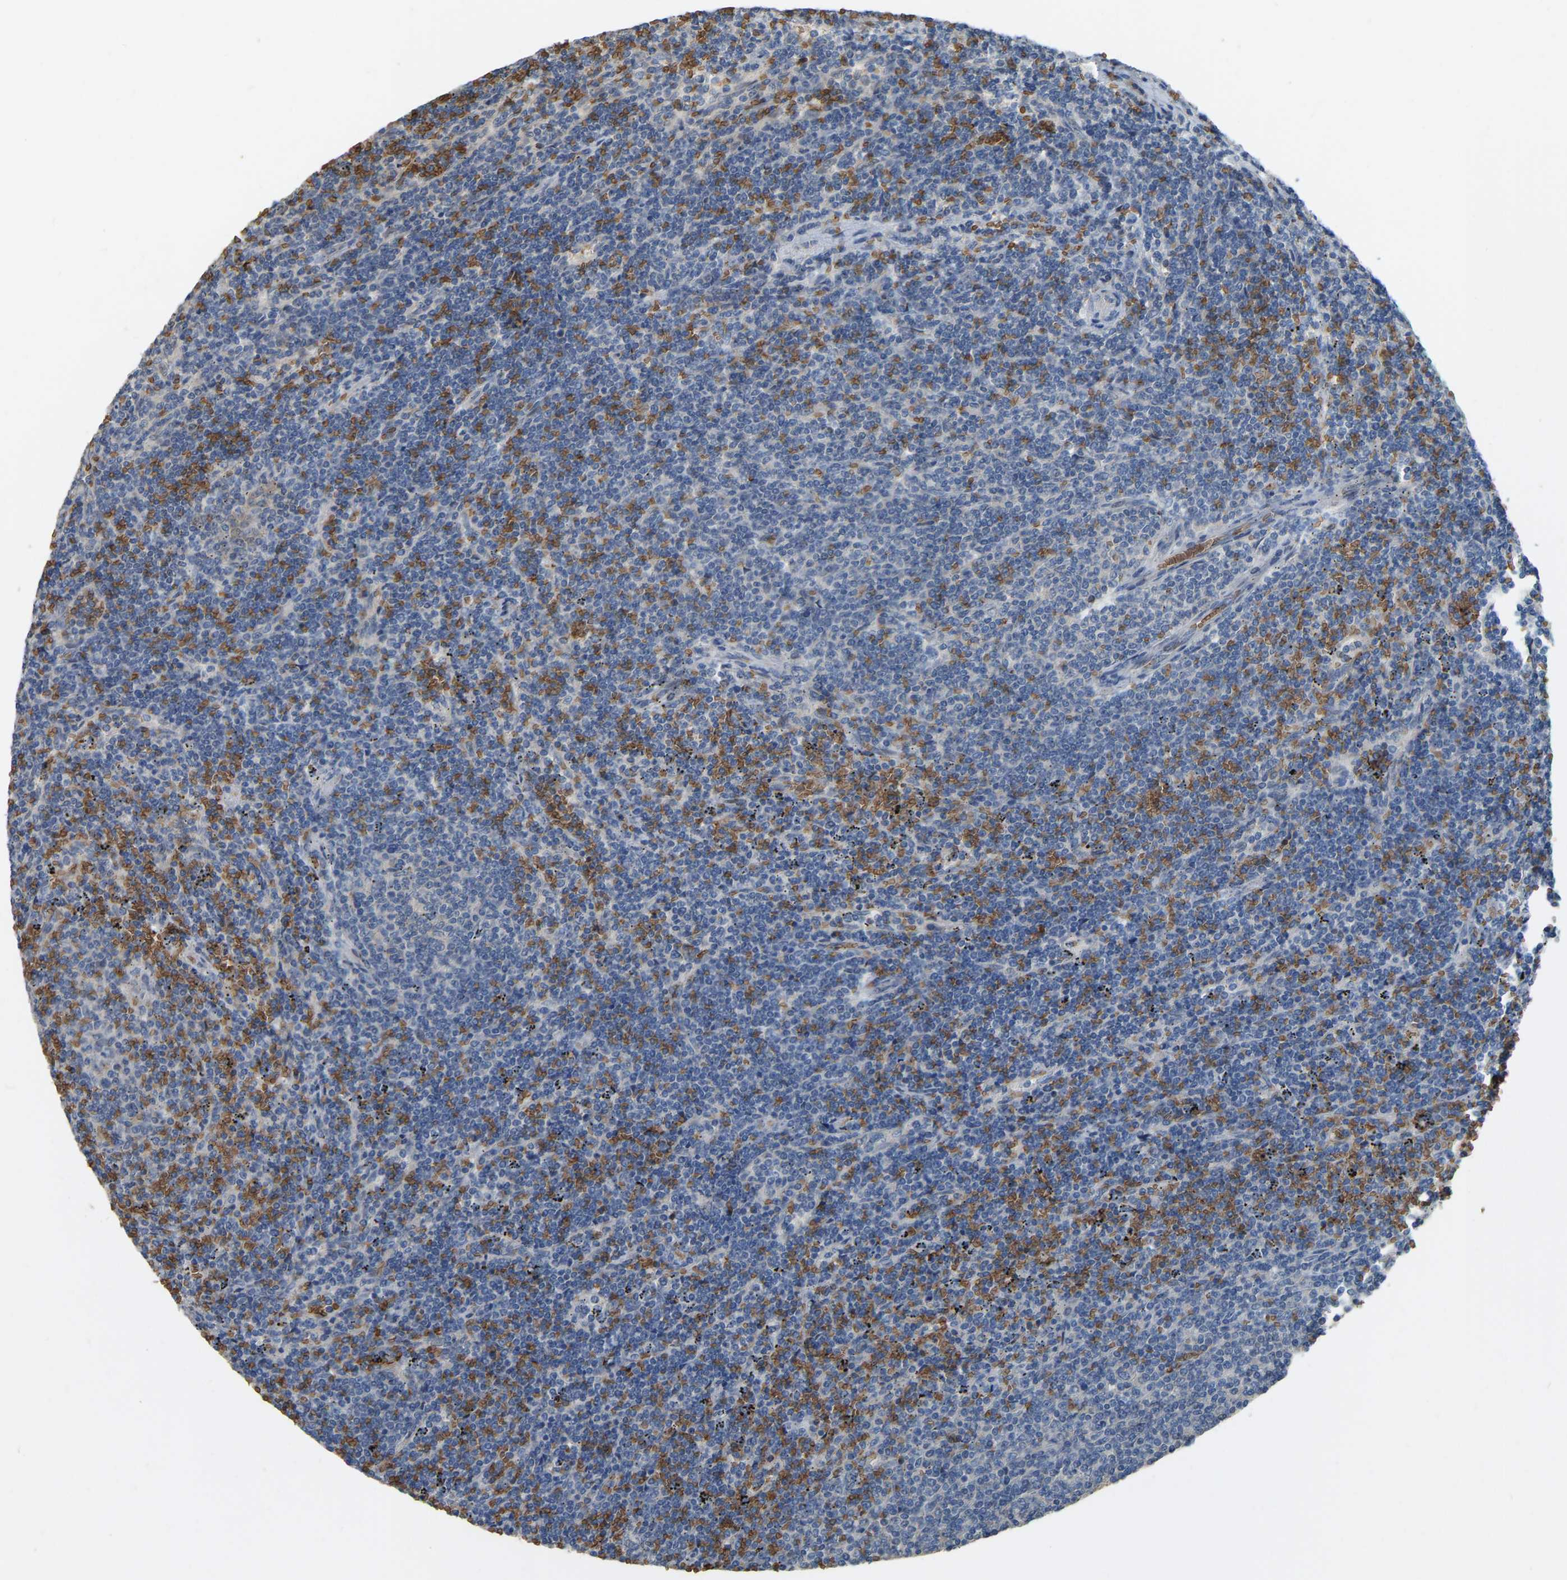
{"staining": {"intensity": "weak", "quantity": "<25%", "location": "cytoplasmic/membranous"}, "tissue": "lymphoma", "cell_type": "Tumor cells", "image_type": "cancer", "snomed": [{"axis": "morphology", "description": "Malignant lymphoma, non-Hodgkin's type, Low grade"}, {"axis": "topography", "description": "Spleen"}], "caption": "Protein analysis of low-grade malignant lymphoma, non-Hodgkin's type shows no significant staining in tumor cells.", "gene": "CFAP298", "patient": {"sex": "female", "age": 50}}